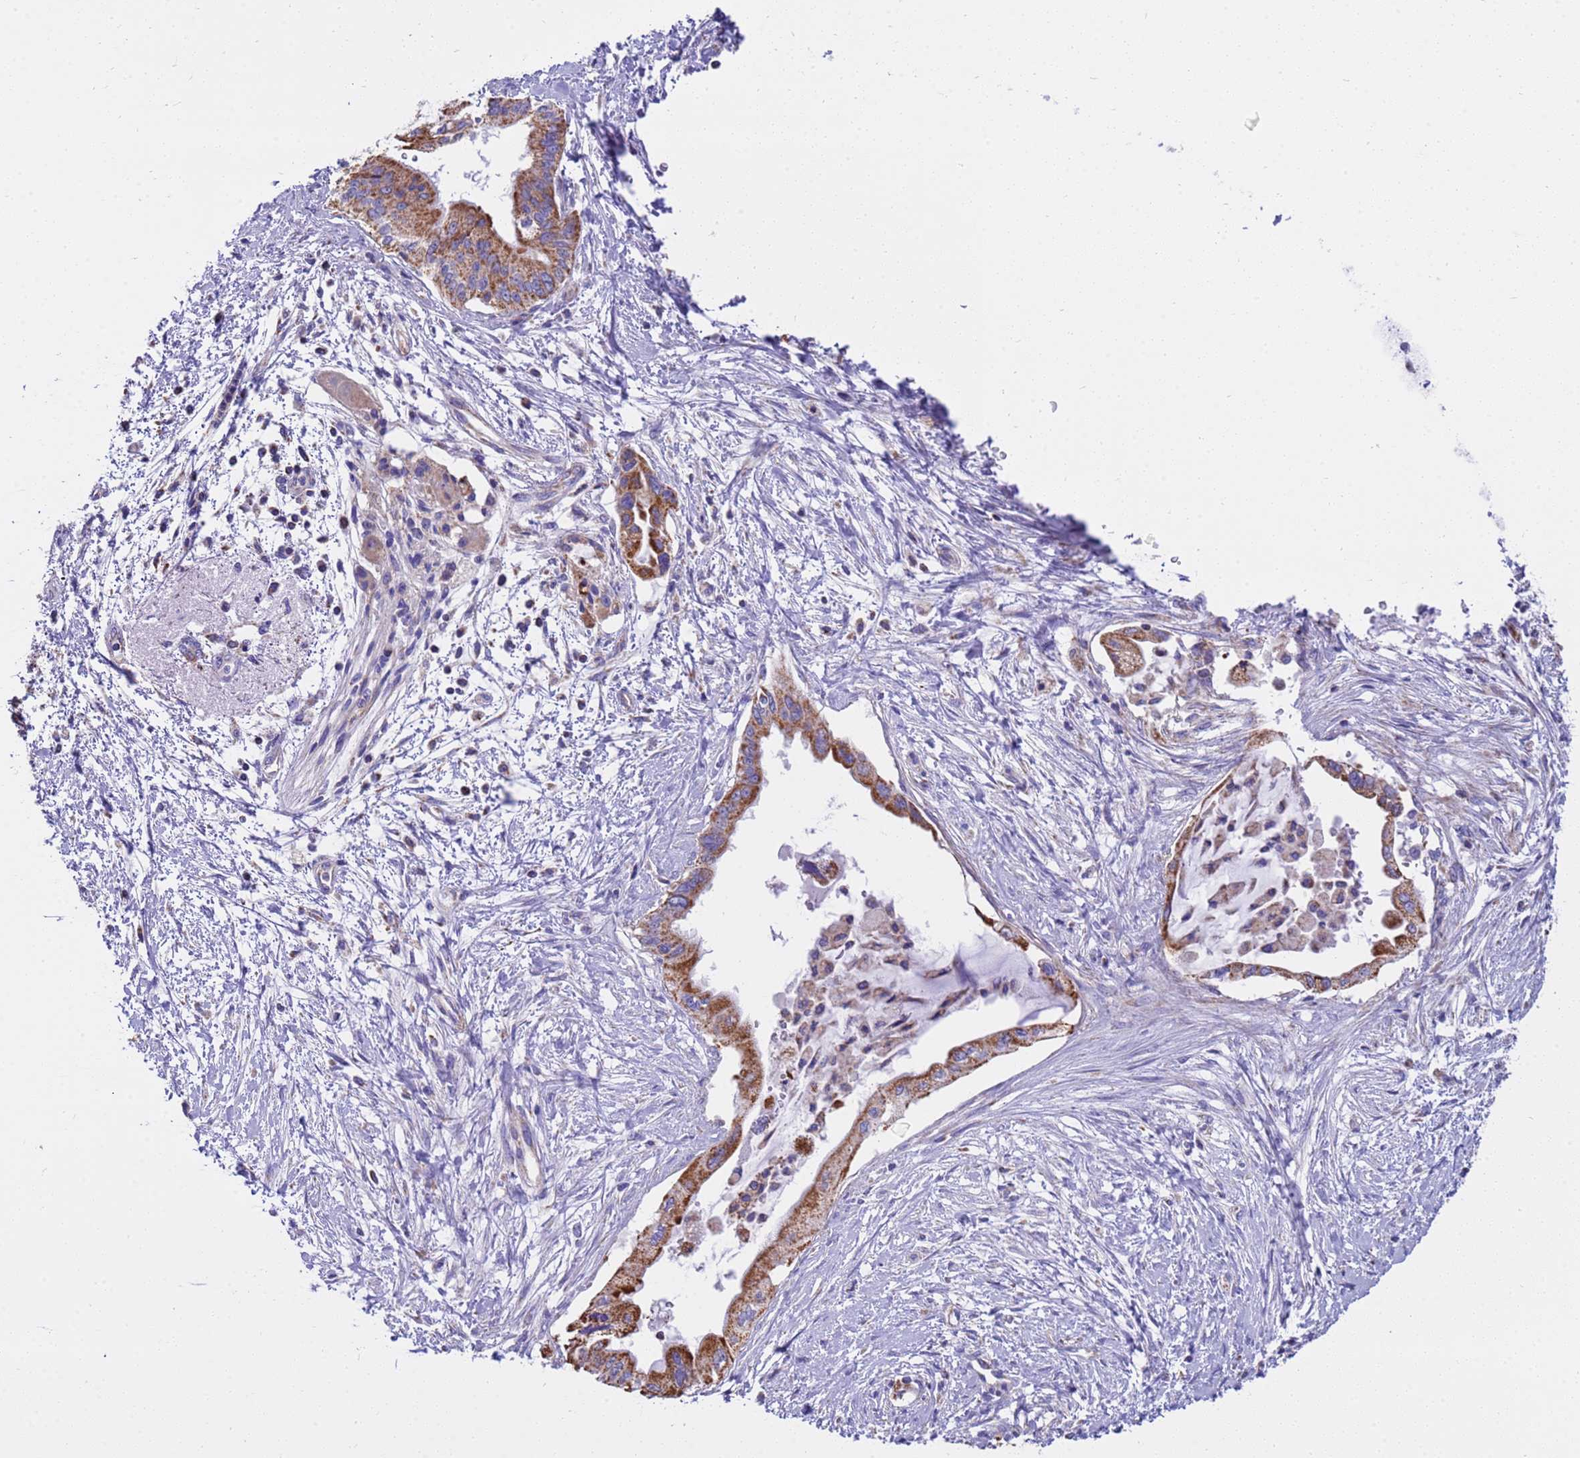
{"staining": {"intensity": "moderate", "quantity": ">75%", "location": "cytoplasmic/membranous"}, "tissue": "pancreatic cancer", "cell_type": "Tumor cells", "image_type": "cancer", "snomed": [{"axis": "morphology", "description": "Adenocarcinoma, NOS"}, {"axis": "topography", "description": "Pancreas"}], "caption": "Human pancreatic cancer stained with a protein marker displays moderate staining in tumor cells.", "gene": "RNF165", "patient": {"sex": "male", "age": 46}}